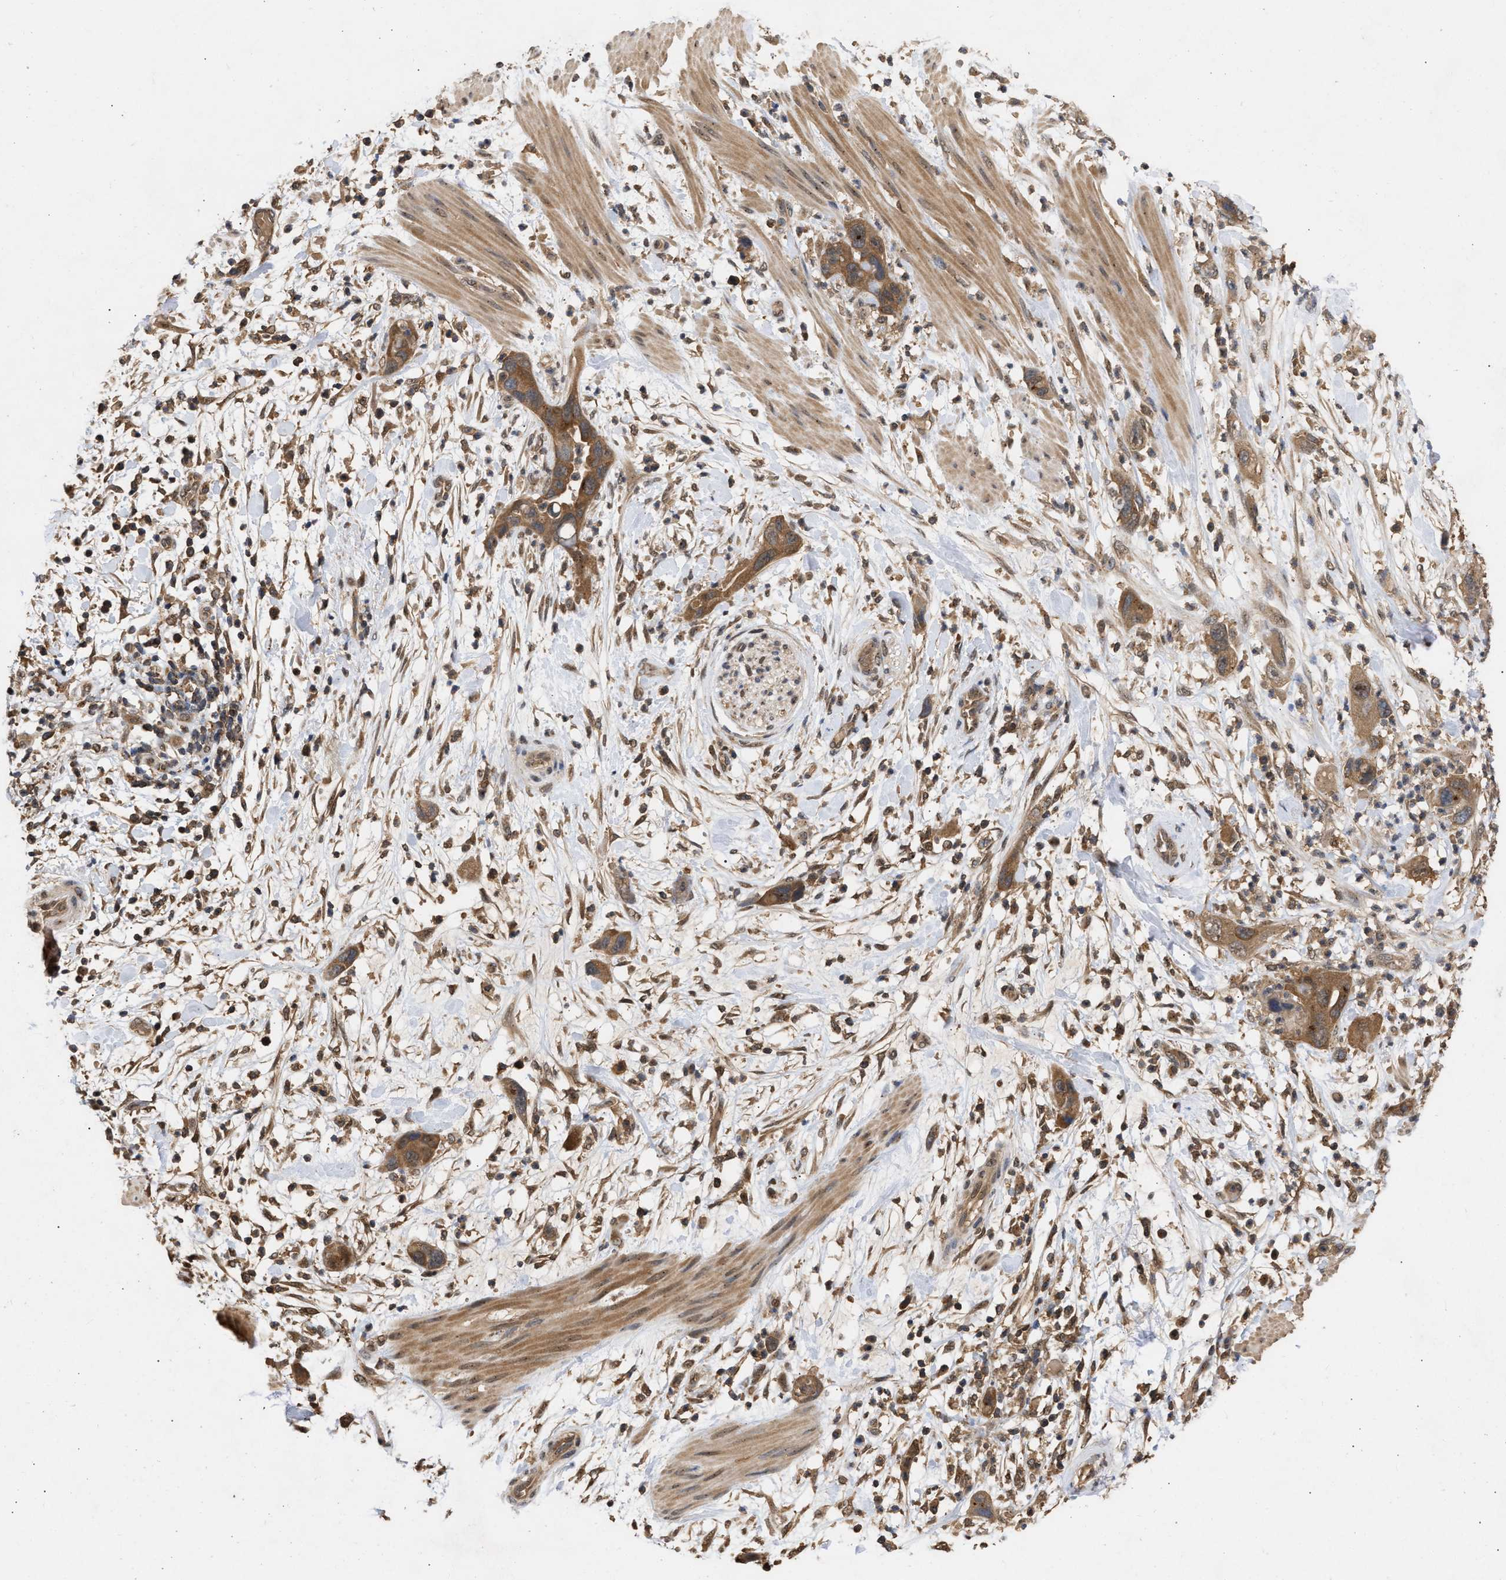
{"staining": {"intensity": "moderate", "quantity": ">75%", "location": "cytoplasmic/membranous"}, "tissue": "pancreatic cancer", "cell_type": "Tumor cells", "image_type": "cancer", "snomed": [{"axis": "morphology", "description": "Adenocarcinoma, NOS"}, {"axis": "topography", "description": "Pancreas"}], "caption": "Protein expression analysis of human pancreatic adenocarcinoma reveals moderate cytoplasmic/membranous expression in about >75% of tumor cells.", "gene": "FITM1", "patient": {"sex": "female", "age": 71}}